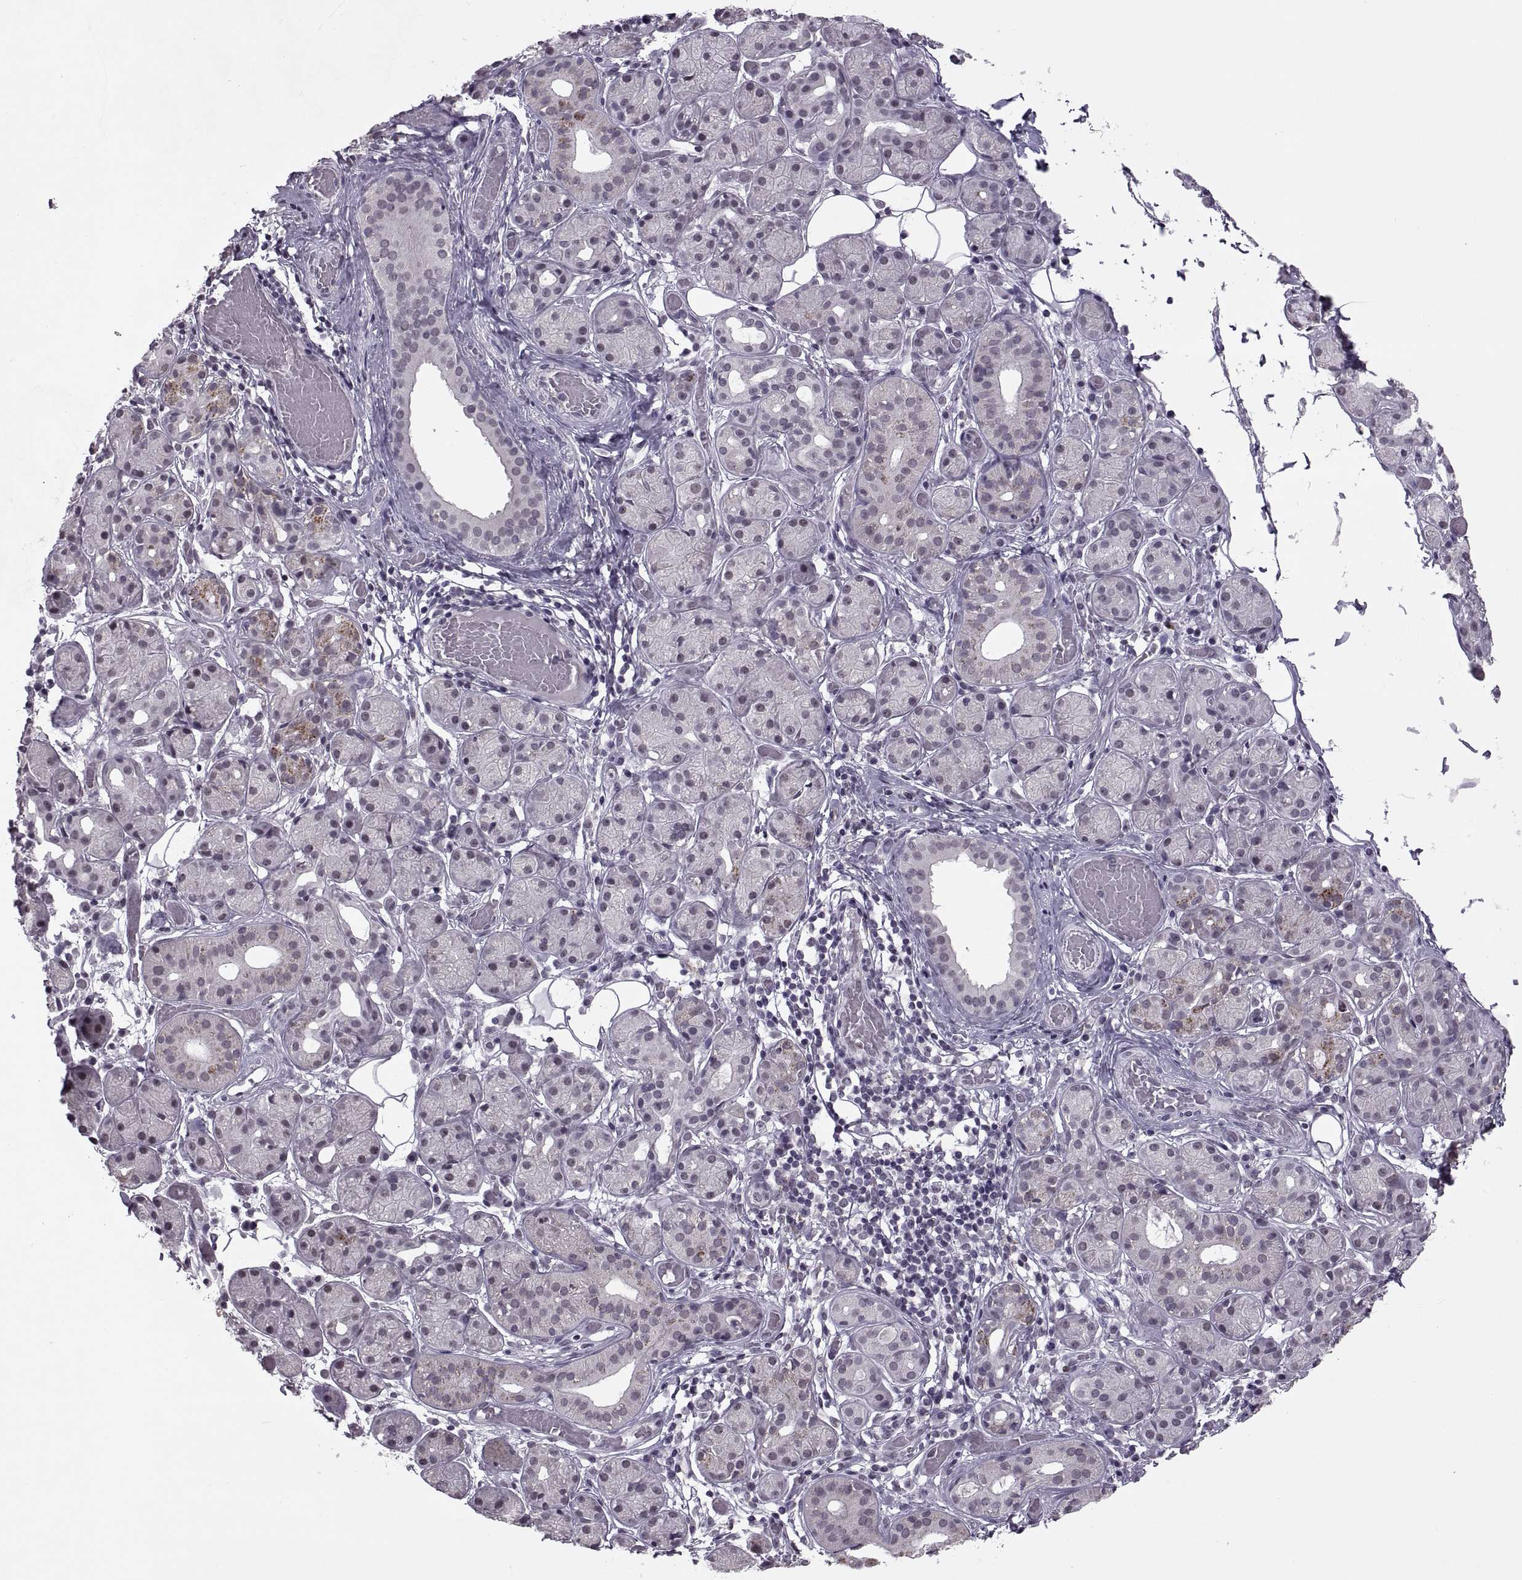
{"staining": {"intensity": "negative", "quantity": "none", "location": "none"}, "tissue": "salivary gland", "cell_type": "Glandular cells", "image_type": "normal", "snomed": [{"axis": "morphology", "description": "Normal tissue, NOS"}, {"axis": "topography", "description": "Salivary gland"}, {"axis": "topography", "description": "Peripheral nerve tissue"}], "caption": "DAB immunohistochemical staining of unremarkable human salivary gland exhibits no significant staining in glandular cells.", "gene": "OTP", "patient": {"sex": "male", "age": 71}}